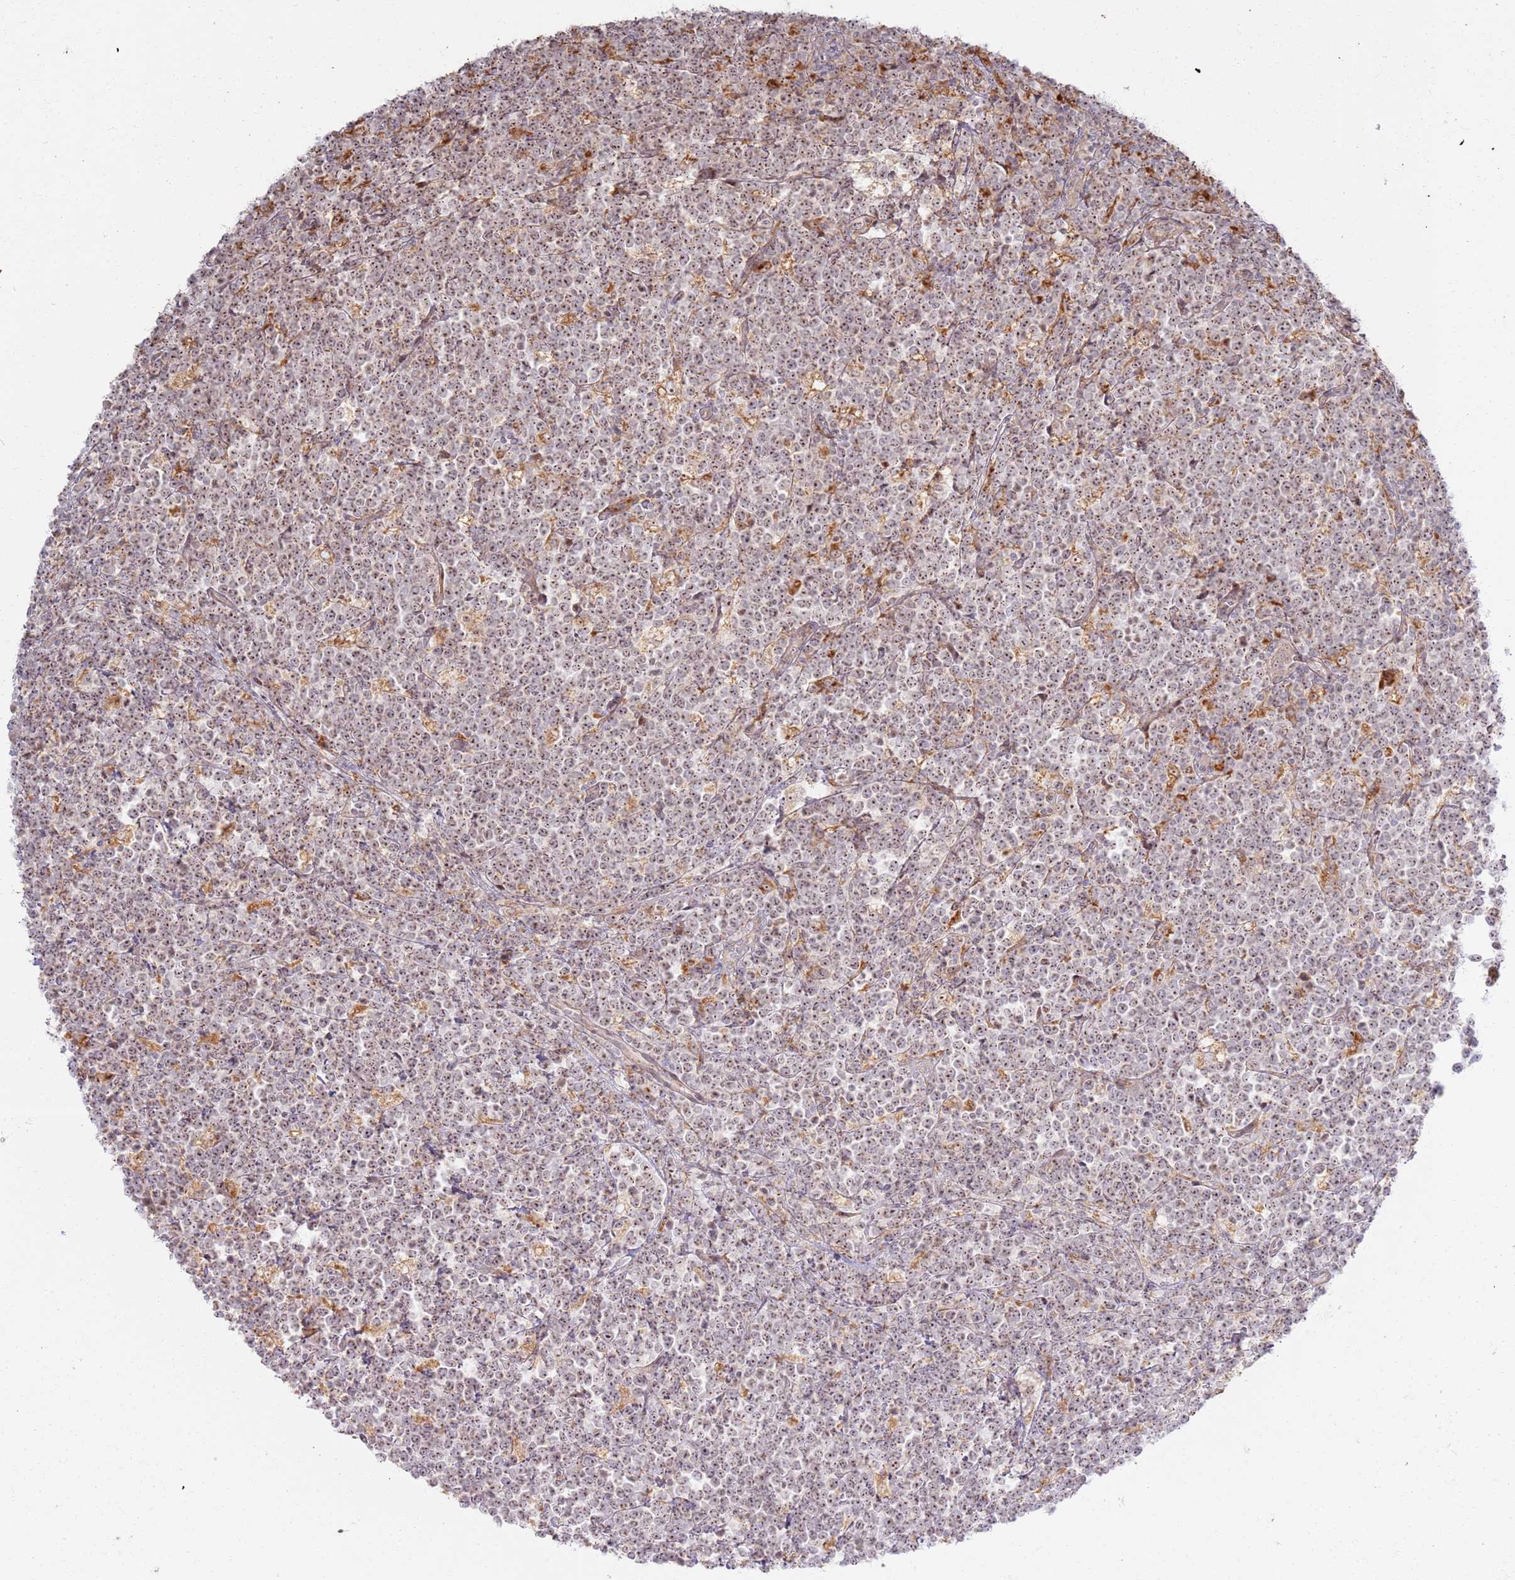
{"staining": {"intensity": "moderate", "quantity": ">75%", "location": "nuclear"}, "tissue": "lymphoma", "cell_type": "Tumor cells", "image_type": "cancer", "snomed": [{"axis": "morphology", "description": "Malignant lymphoma, non-Hodgkin's type, High grade"}, {"axis": "topography", "description": "Small intestine"}], "caption": "Immunohistochemical staining of human high-grade malignant lymphoma, non-Hodgkin's type reveals medium levels of moderate nuclear protein positivity in approximately >75% of tumor cells.", "gene": "CNPY1", "patient": {"sex": "male", "age": 8}}